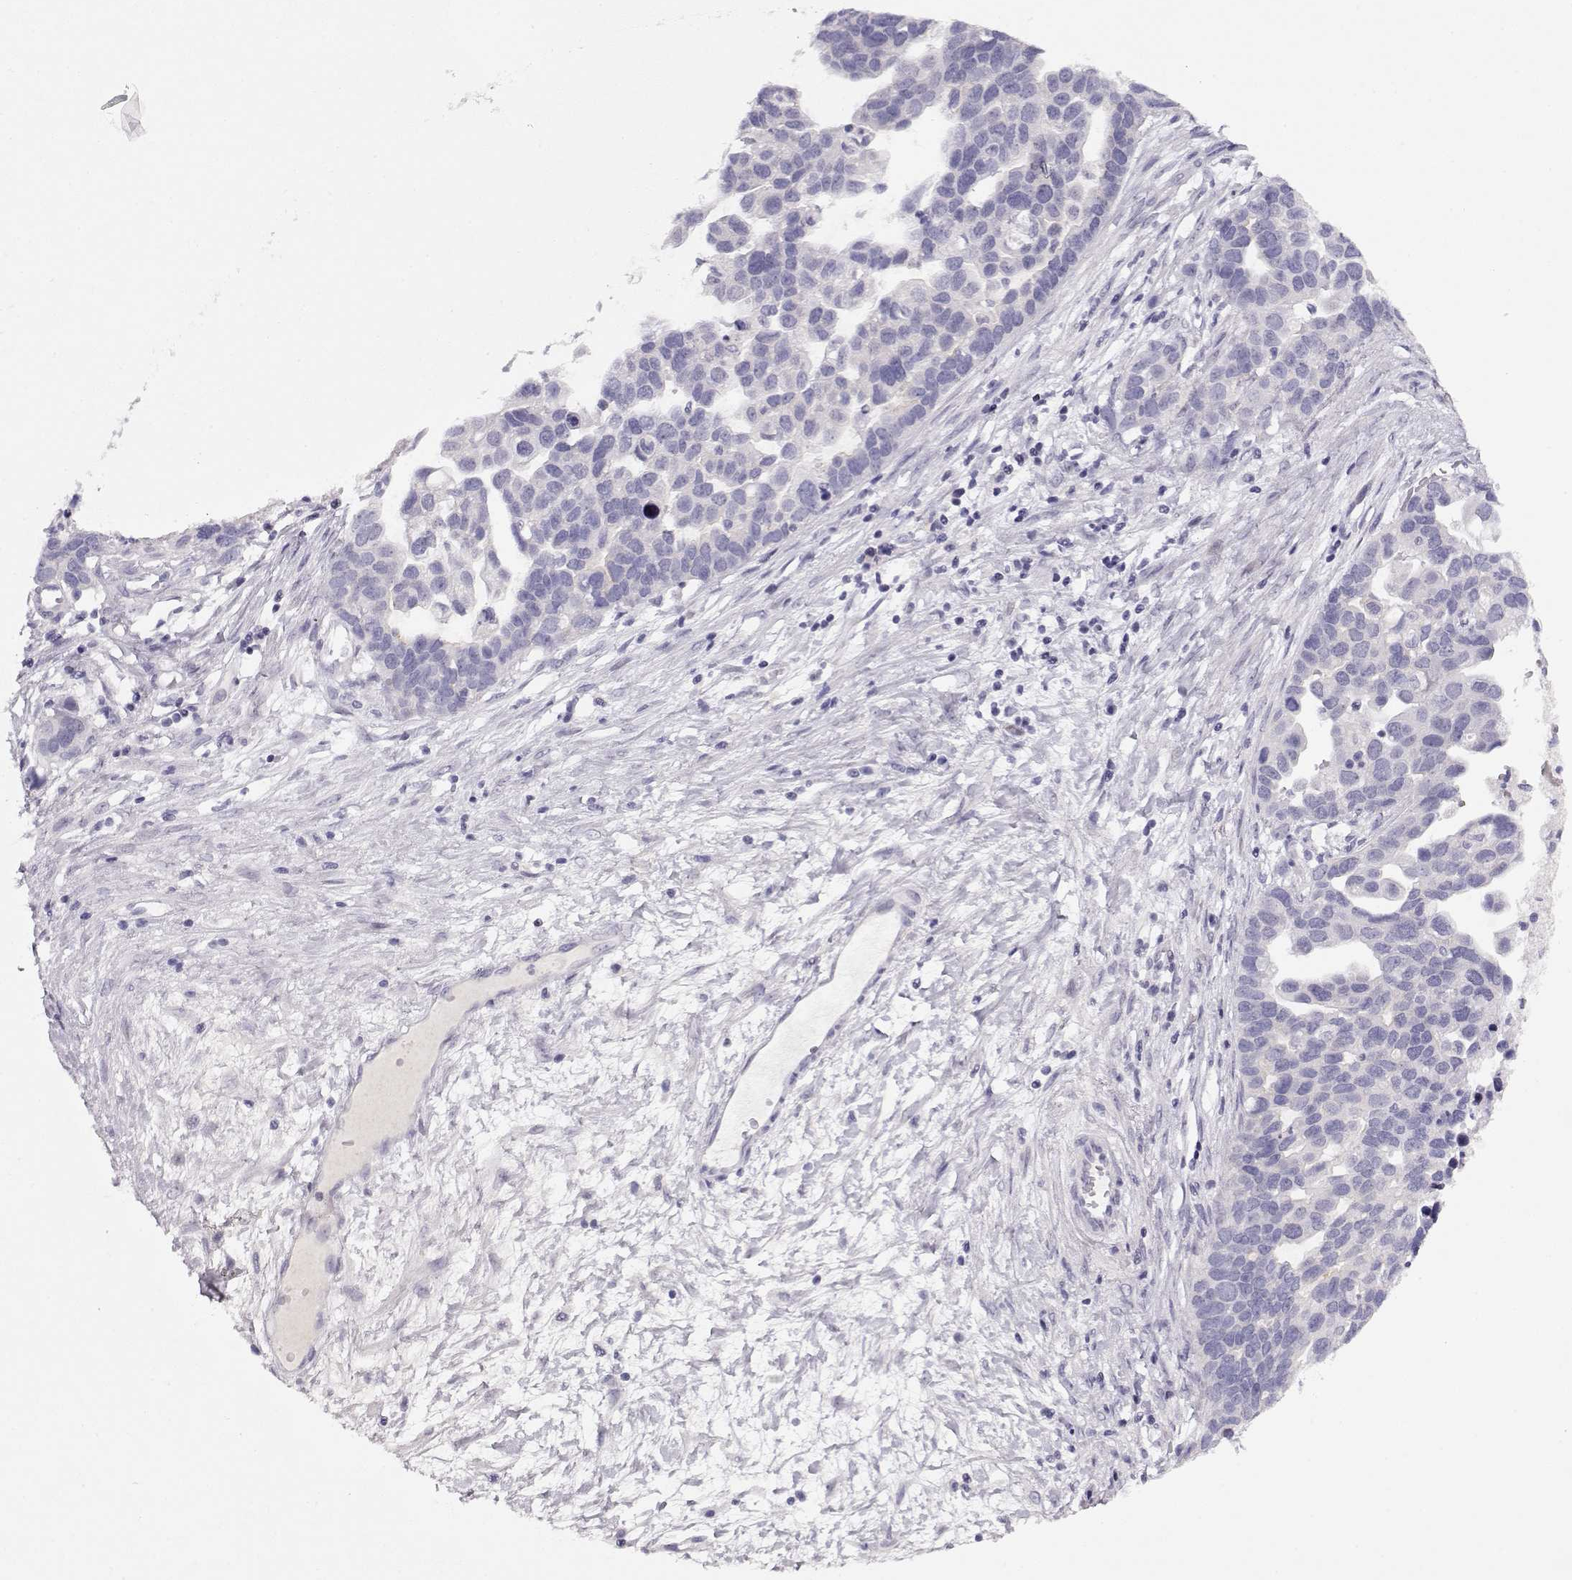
{"staining": {"intensity": "negative", "quantity": "none", "location": "none"}, "tissue": "ovarian cancer", "cell_type": "Tumor cells", "image_type": "cancer", "snomed": [{"axis": "morphology", "description": "Cystadenocarcinoma, serous, NOS"}, {"axis": "topography", "description": "Ovary"}], "caption": "Tumor cells show no significant protein positivity in serous cystadenocarcinoma (ovarian). (IHC, brightfield microscopy, high magnification).", "gene": "CRX", "patient": {"sex": "female", "age": 54}}